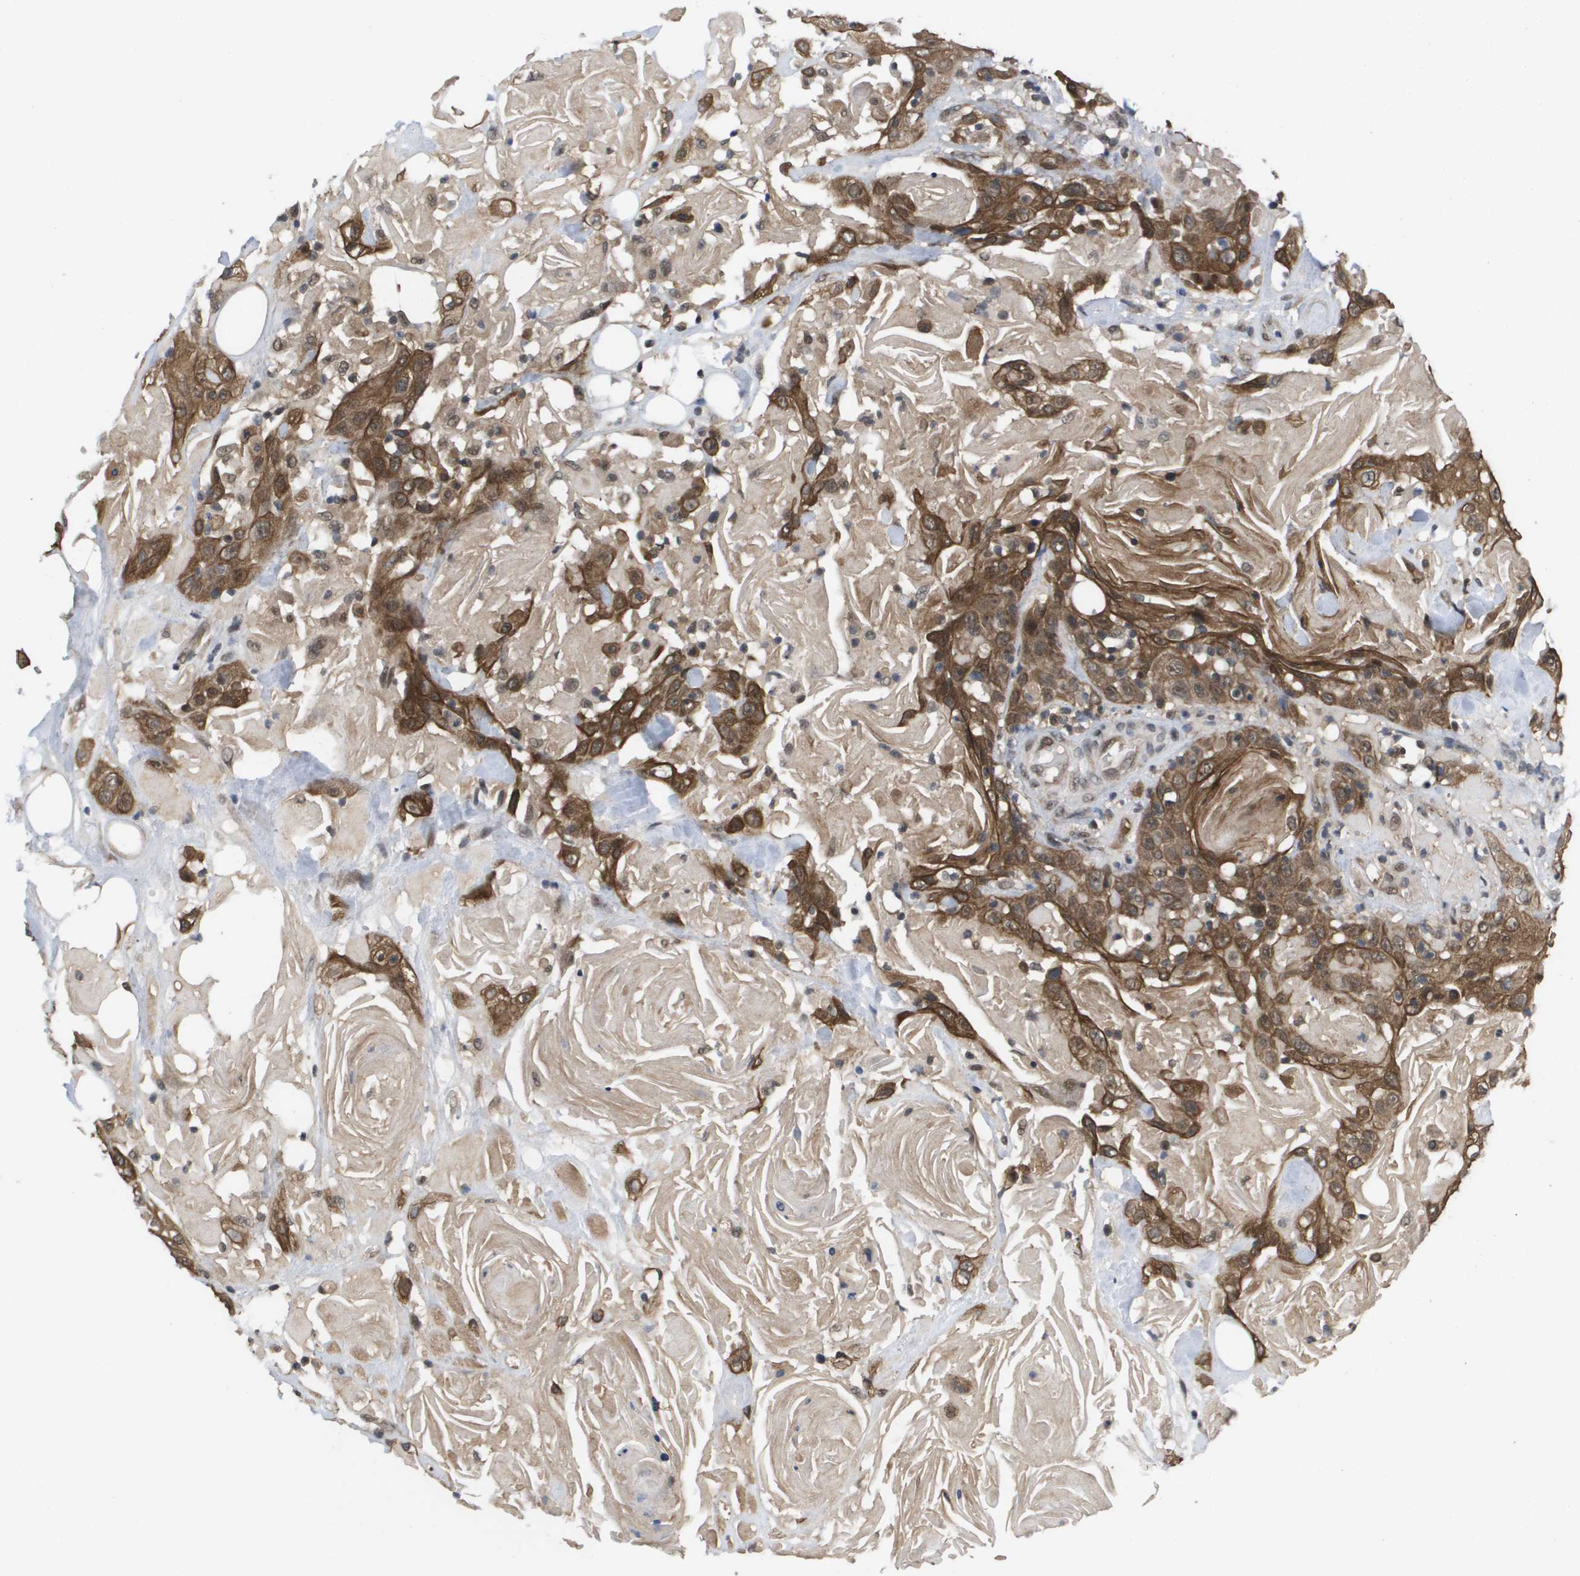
{"staining": {"intensity": "strong", "quantity": ">75%", "location": "cytoplasmic/membranous,nuclear"}, "tissue": "head and neck cancer", "cell_type": "Tumor cells", "image_type": "cancer", "snomed": [{"axis": "morphology", "description": "Squamous cell carcinoma, NOS"}, {"axis": "topography", "description": "Head-Neck"}], "caption": "Squamous cell carcinoma (head and neck) stained for a protein demonstrates strong cytoplasmic/membranous and nuclear positivity in tumor cells.", "gene": "AMBRA1", "patient": {"sex": "female", "age": 84}}